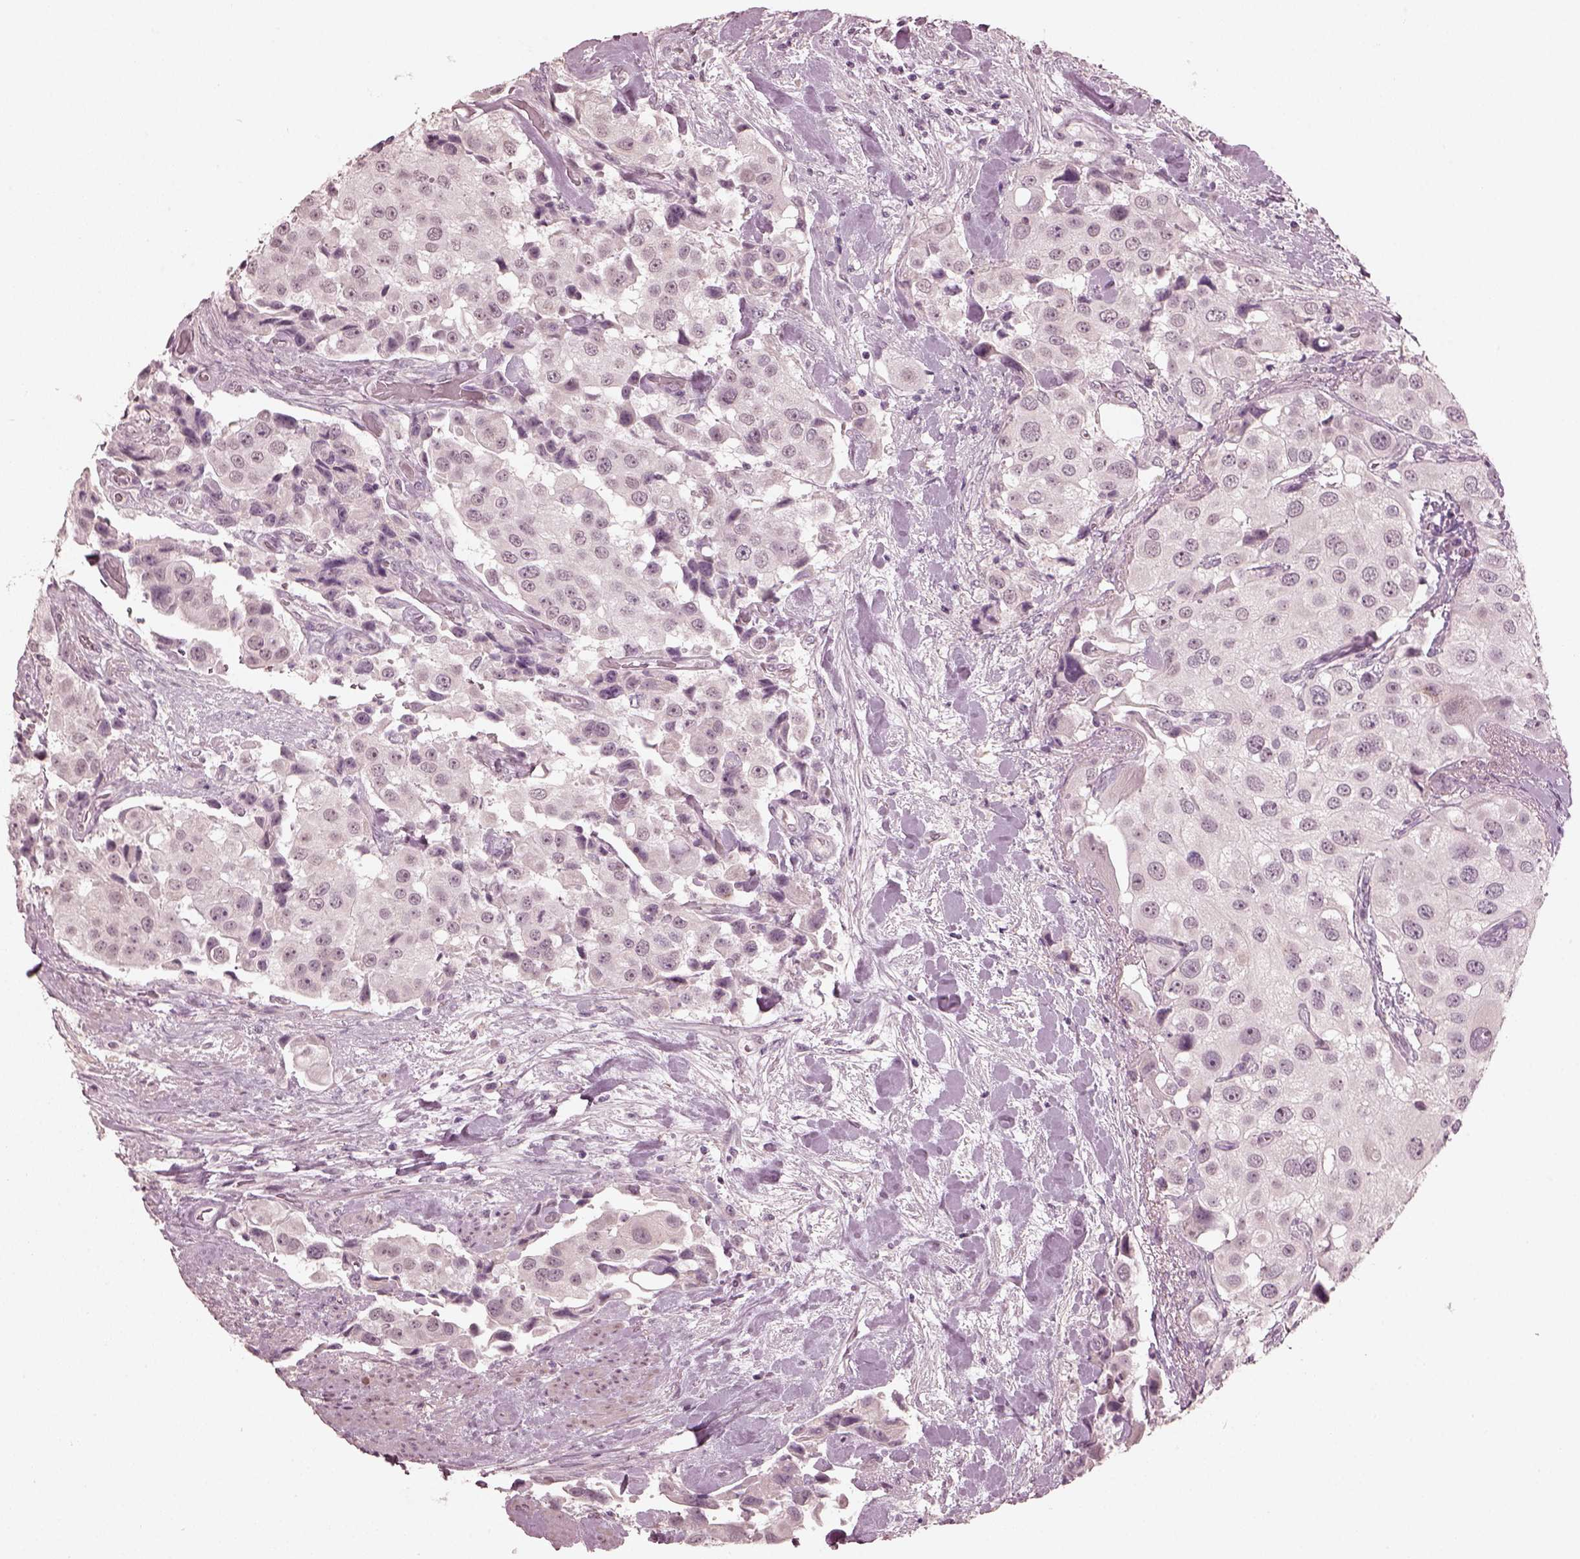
{"staining": {"intensity": "negative", "quantity": "none", "location": "none"}, "tissue": "urothelial cancer", "cell_type": "Tumor cells", "image_type": "cancer", "snomed": [{"axis": "morphology", "description": "Urothelial carcinoma, High grade"}, {"axis": "topography", "description": "Urinary bladder"}], "caption": "This image is of urothelial cancer stained with immunohistochemistry (IHC) to label a protein in brown with the nuclei are counter-stained blue. There is no positivity in tumor cells. (DAB immunohistochemistry (IHC) visualized using brightfield microscopy, high magnification).", "gene": "OPTC", "patient": {"sex": "female", "age": 64}}